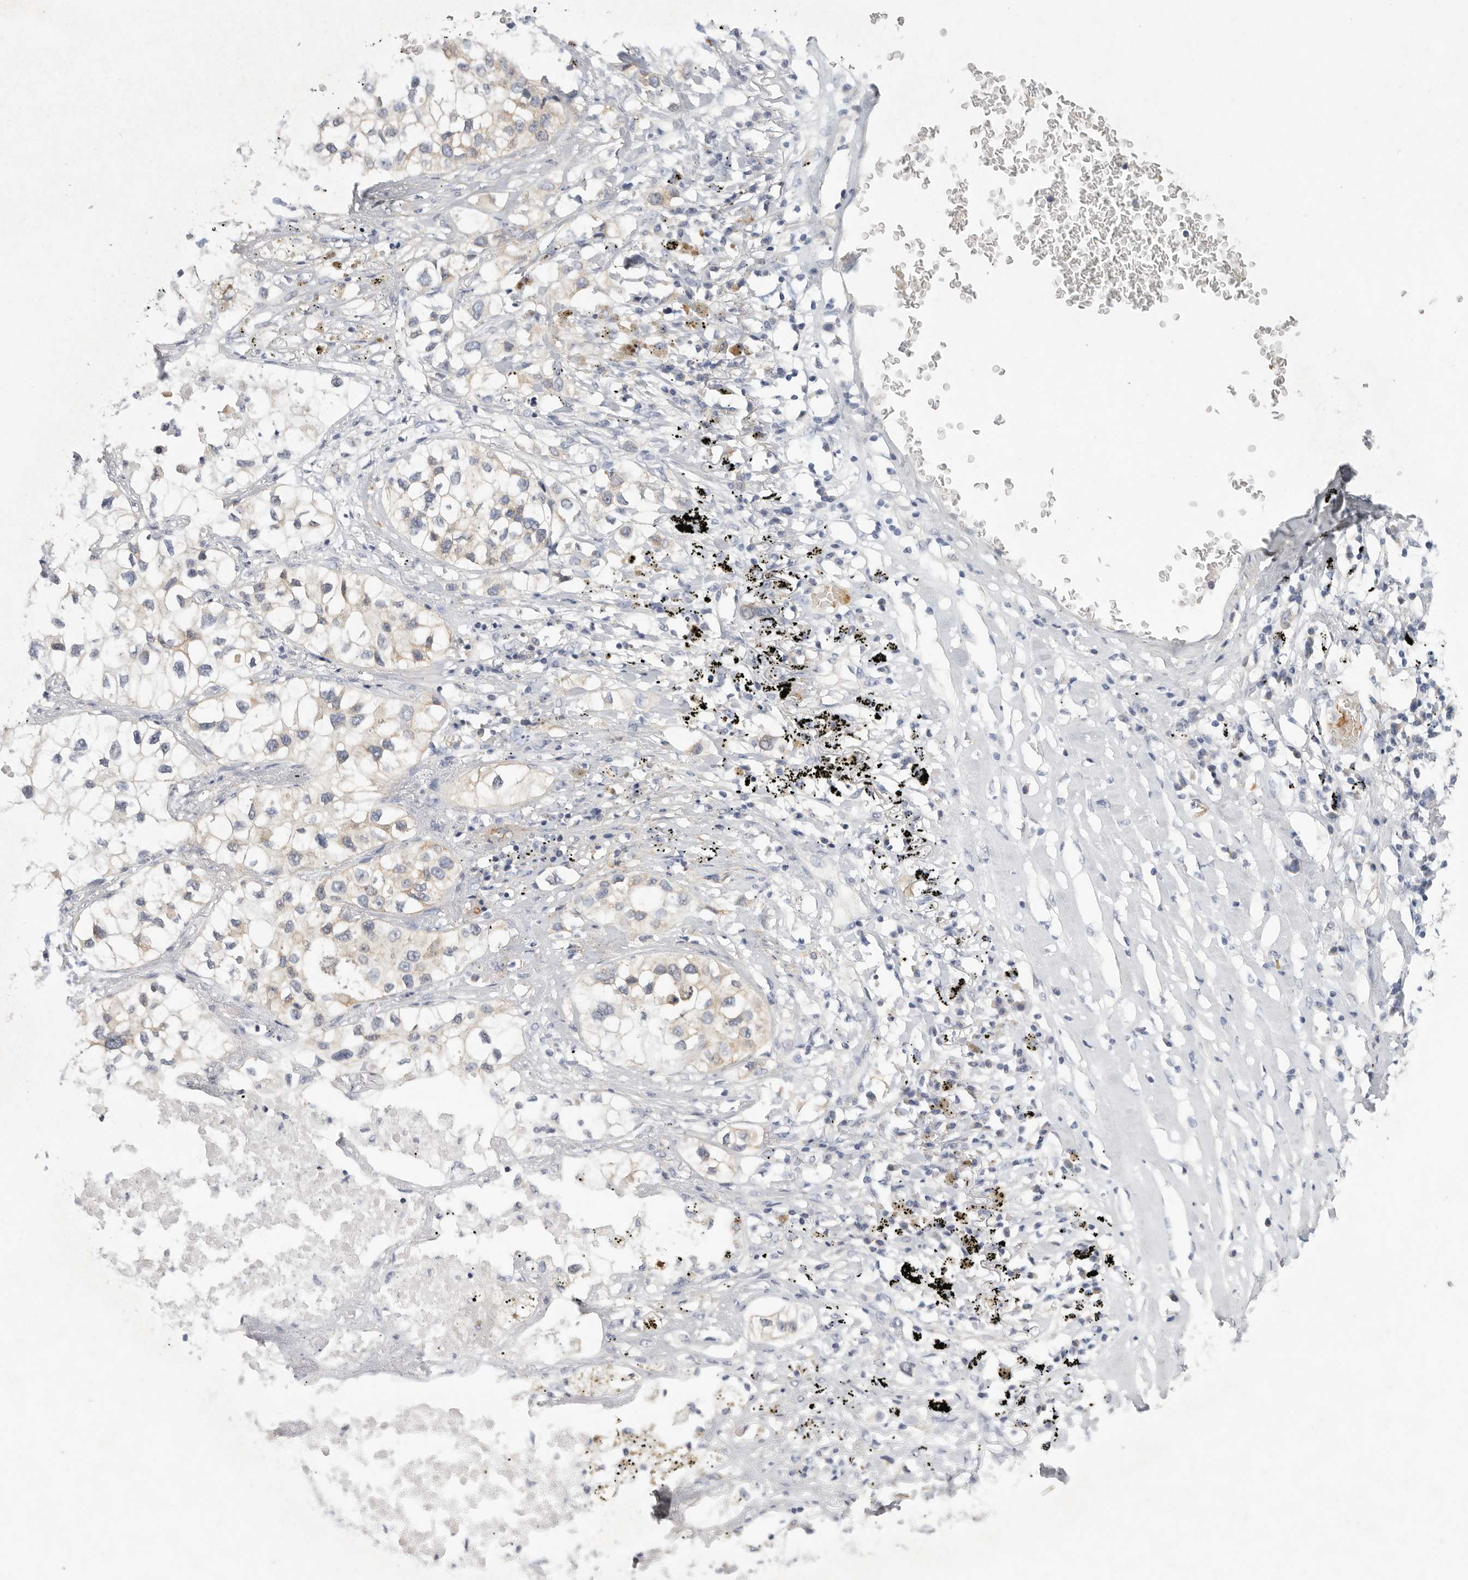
{"staining": {"intensity": "negative", "quantity": "none", "location": "none"}, "tissue": "lung cancer", "cell_type": "Tumor cells", "image_type": "cancer", "snomed": [{"axis": "morphology", "description": "Adenocarcinoma, NOS"}, {"axis": "topography", "description": "Lung"}], "caption": "An image of human lung cancer is negative for staining in tumor cells.", "gene": "CFAP298", "patient": {"sex": "male", "age": 63}}